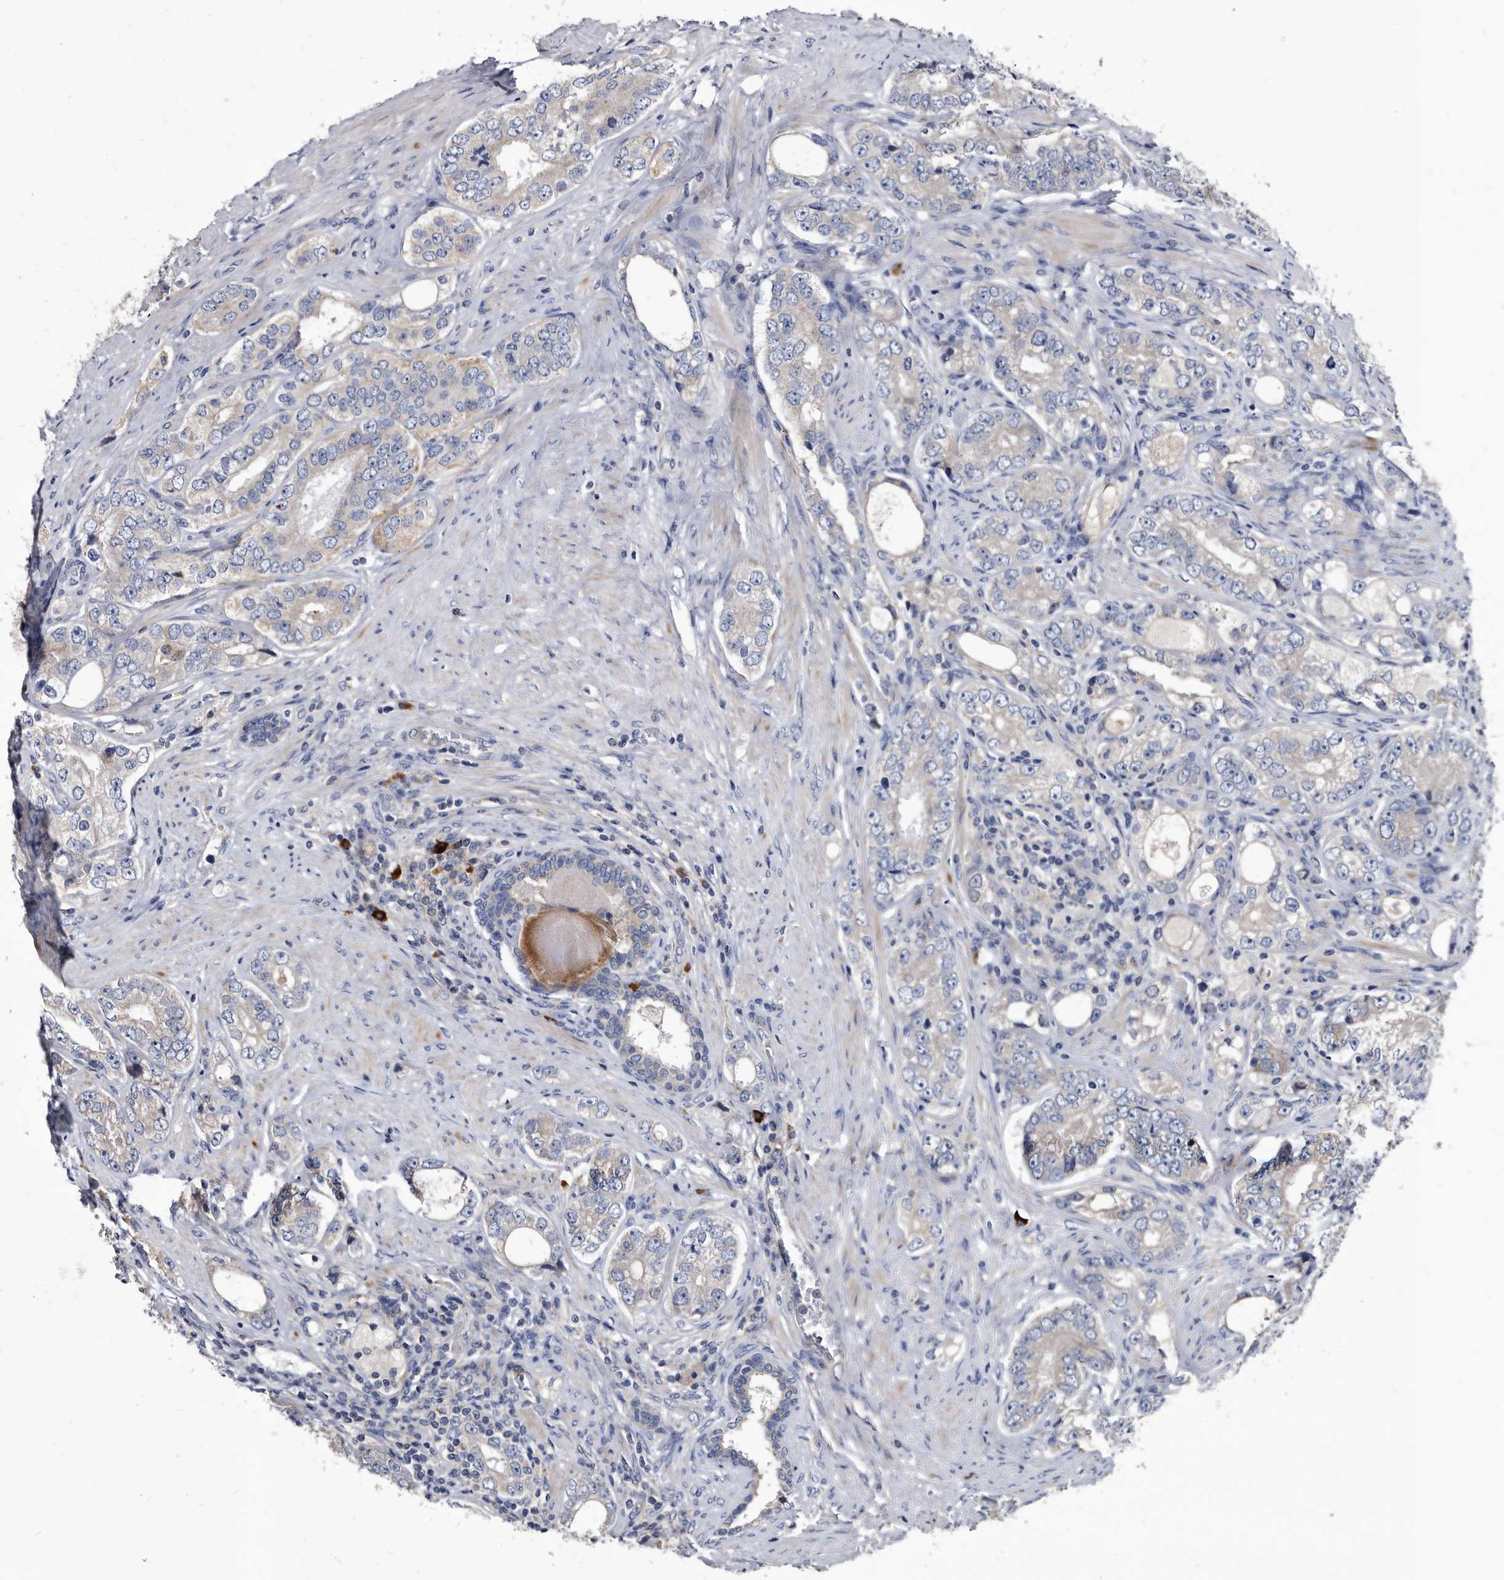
{"staining": {"intensity": "weak", "quantity": ">75%", "location": "cytoplasmic/membranous"}, "tissue": "prostate cancer", "cell_type": "Tumor cells", "image_type": "cancer", "snomed": [{"axis": "morphology", "description": "Adenocarcinoma, High grade"}, {"axis": "topography", "description": "Prostate"}], "caption": "Protein staining by IHC exhibits weak cytoplasmic/membranous staining in about >75% of tumor cells in prostate cancer (high-grade adenocarcinoma).", "gene": "DTNBP1", "patient": {"sex": "male", "age": 56}}